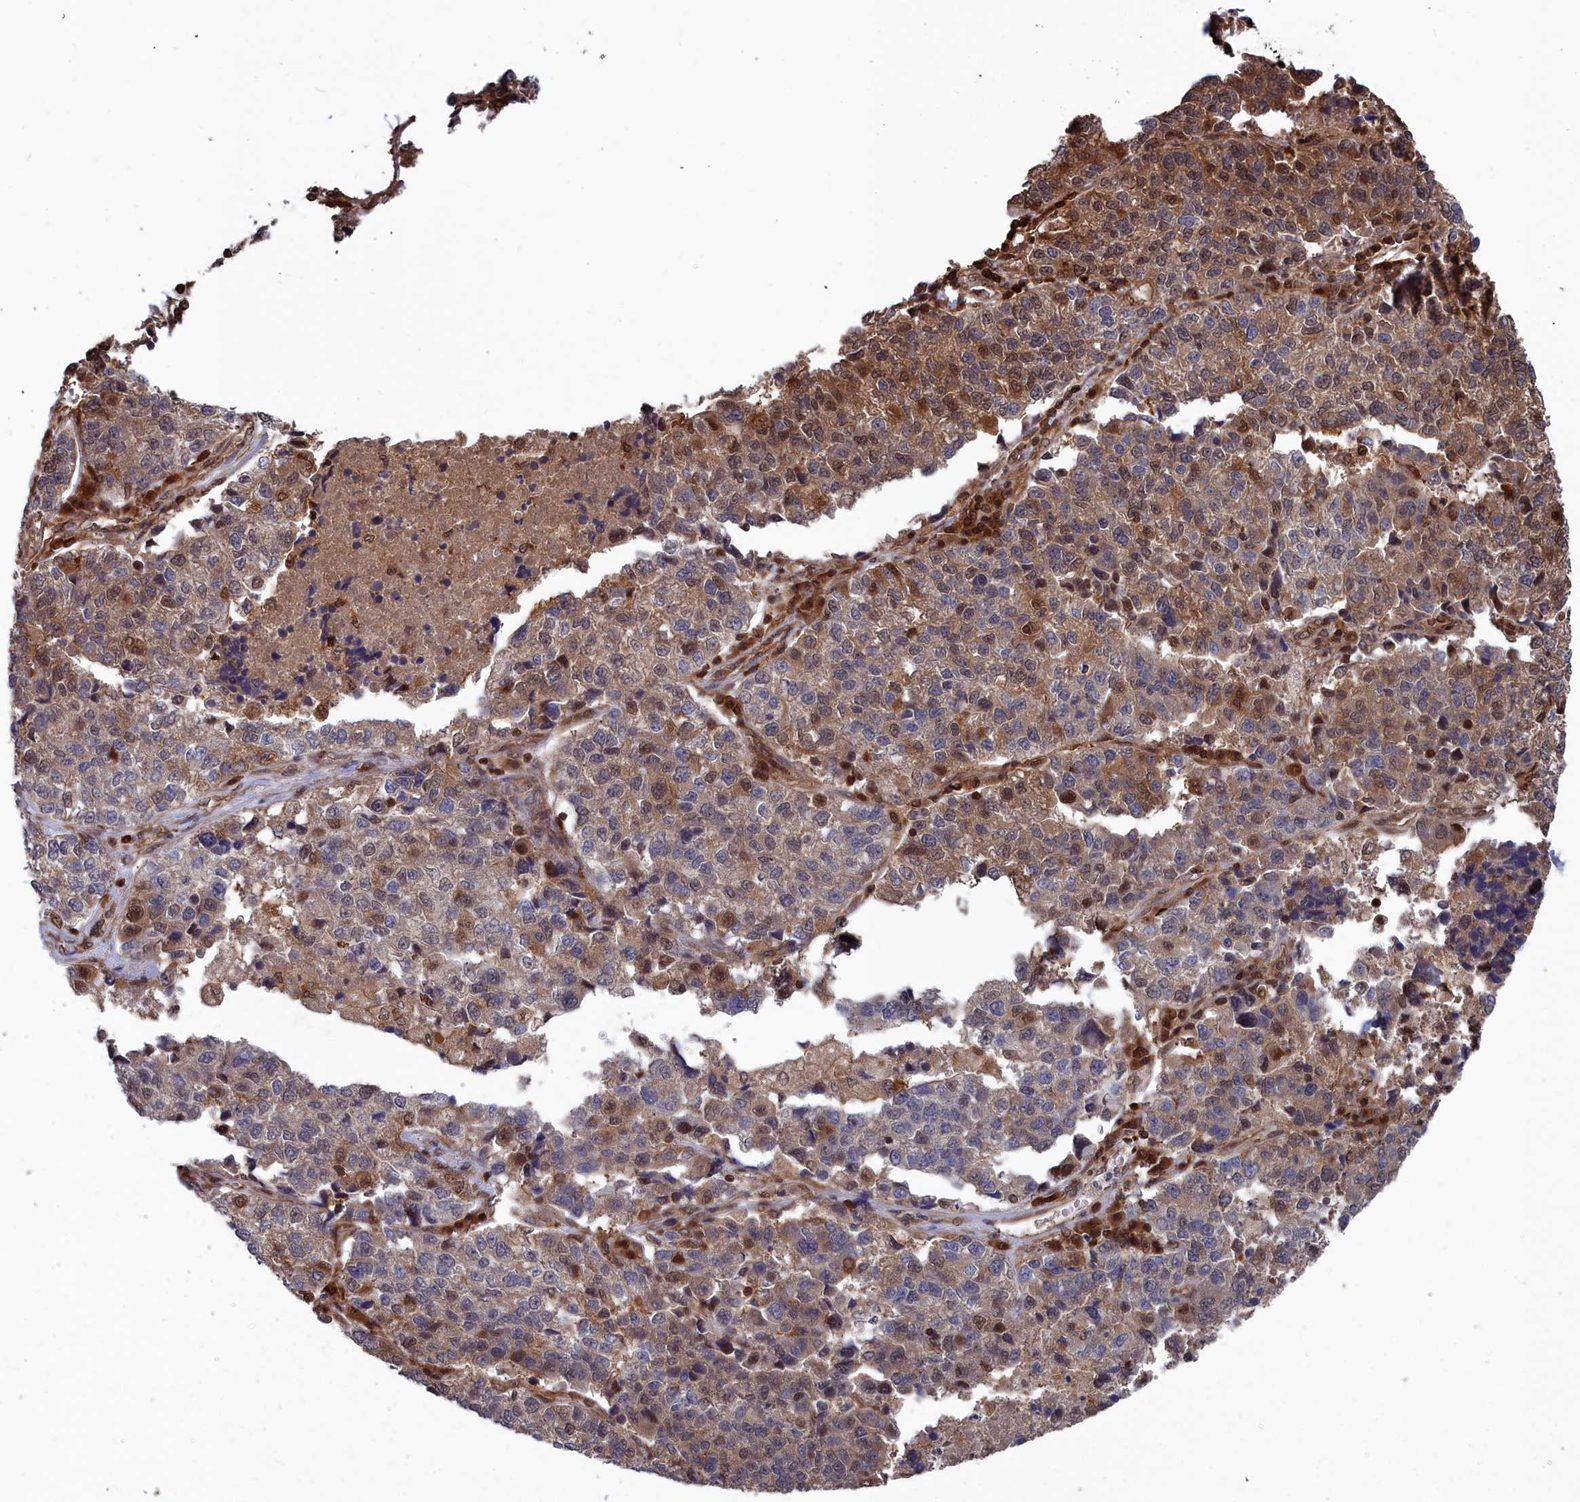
{"staining": {"intensity": "moderate", "quantity": "<25%", "location": "cytoplasmic/membranous,nuclear"}, "tissue": "lung cancer", "cell_type": "Tumor cells", "image_type": "cancer", "snomed": [{"axis": "morphology", "description": "Adenocarcinoma, NOS"}, {"axis": "topography", "description": "Lung"}], "caption": "Lung cancer (adenocarcinoma) tissue reveals moderate cytoplasmic/membranous and nuclear staining in approximately <25% of tumor cells", "gene": "GFRA2", "patient": {"sex": "male", "age": 49}}